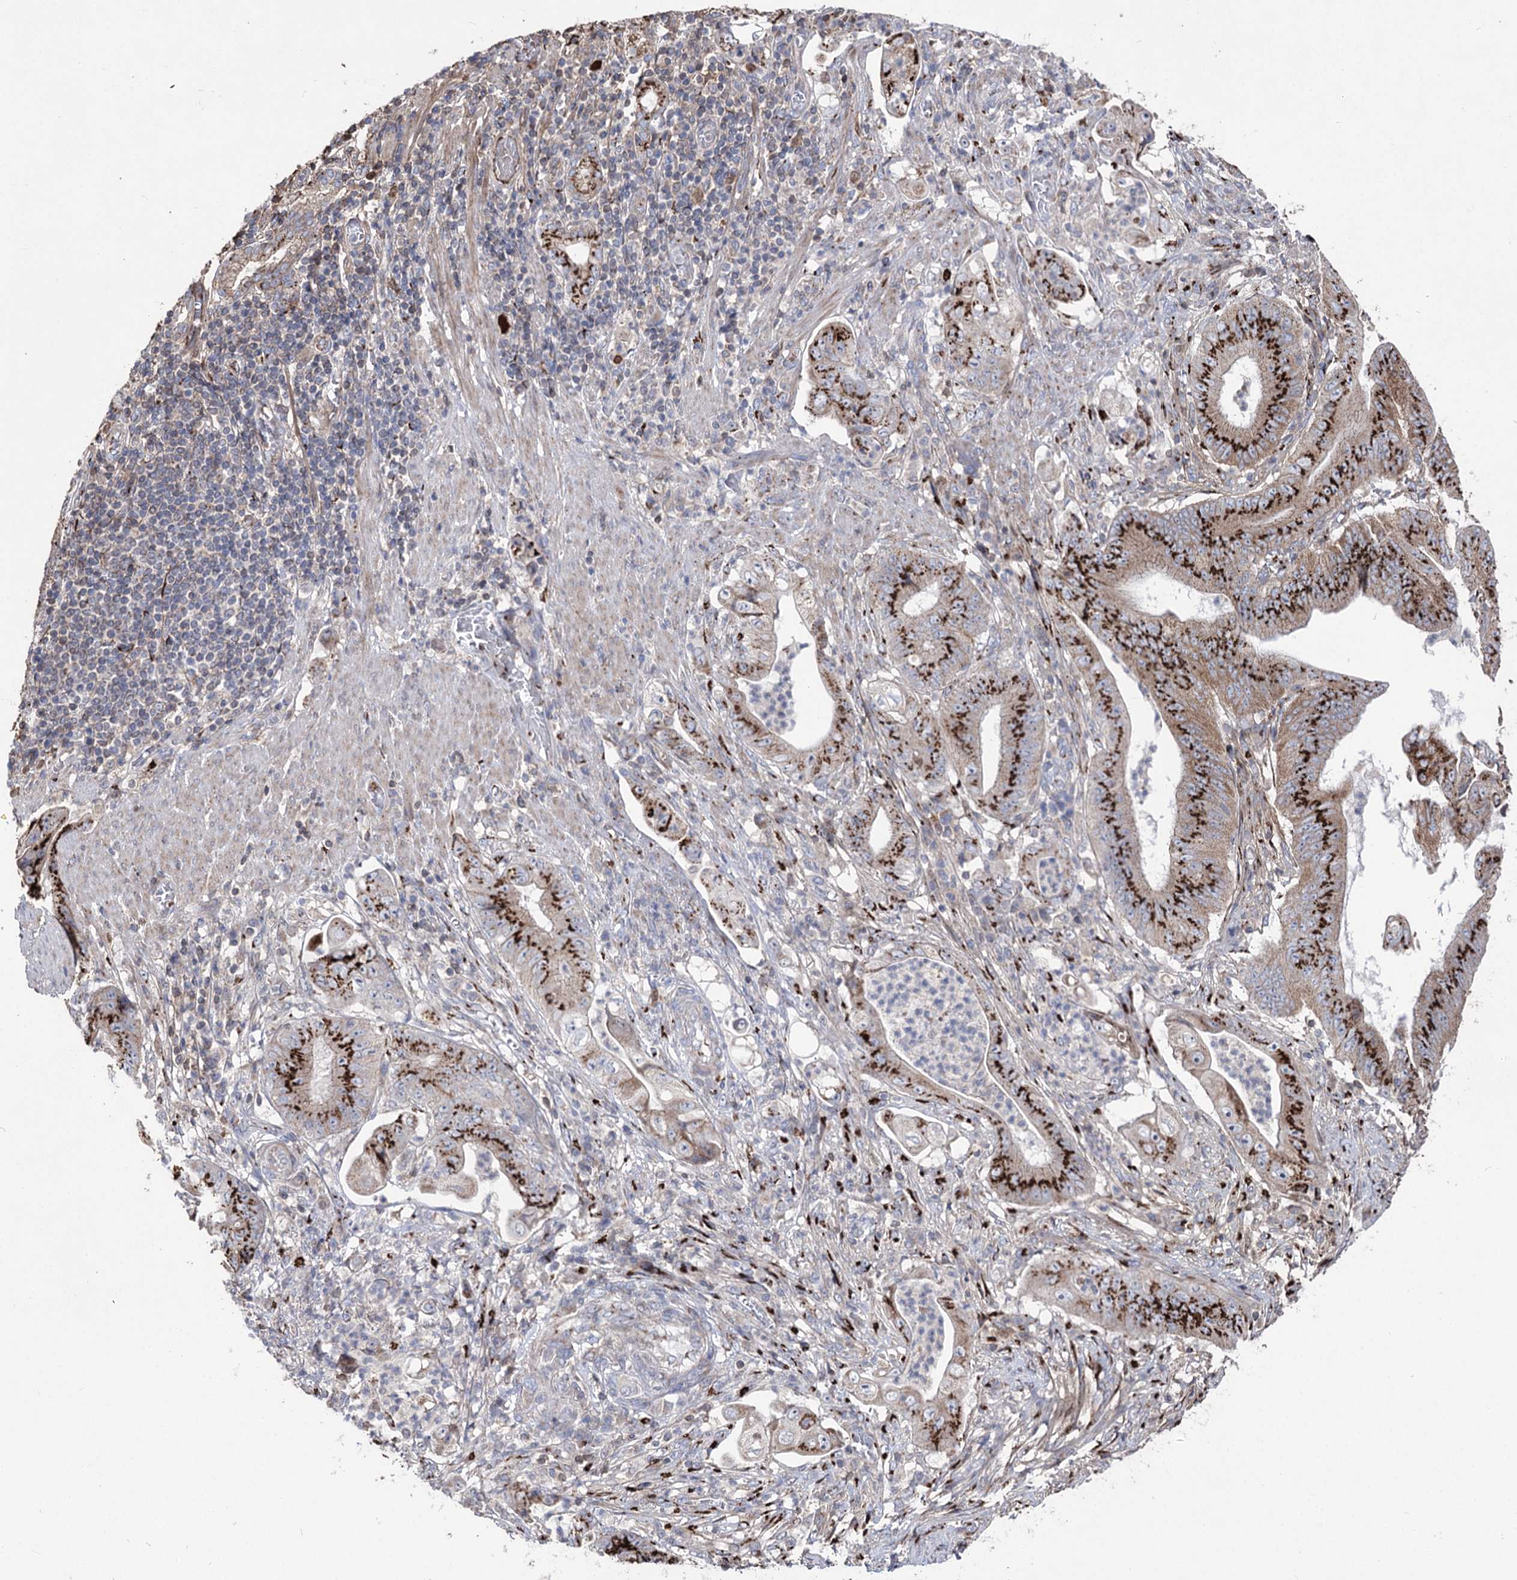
{"staining": {"intensity": "strong", "quantity": ">75%", "location": "cytoplasmic/membranous"}, "tissue": "stomach cancer", "cell_type": "Tumor cells", "image_type": "cancer", "snomed": [{"axis": "morphology", "description": "Adenocarcinoma, NOS"}, {"axis": "topography", "description": "Stomach"}], "caption": "Immunohistochemical staining of stomach cancer (adenocarcinoma) reveals high levels of strong cytoplasmic/membranous protein staining in approximately >75% of tumor cells.", "gene": "ARHGAP20", "patient": {"sex": "female", "age": 73}}